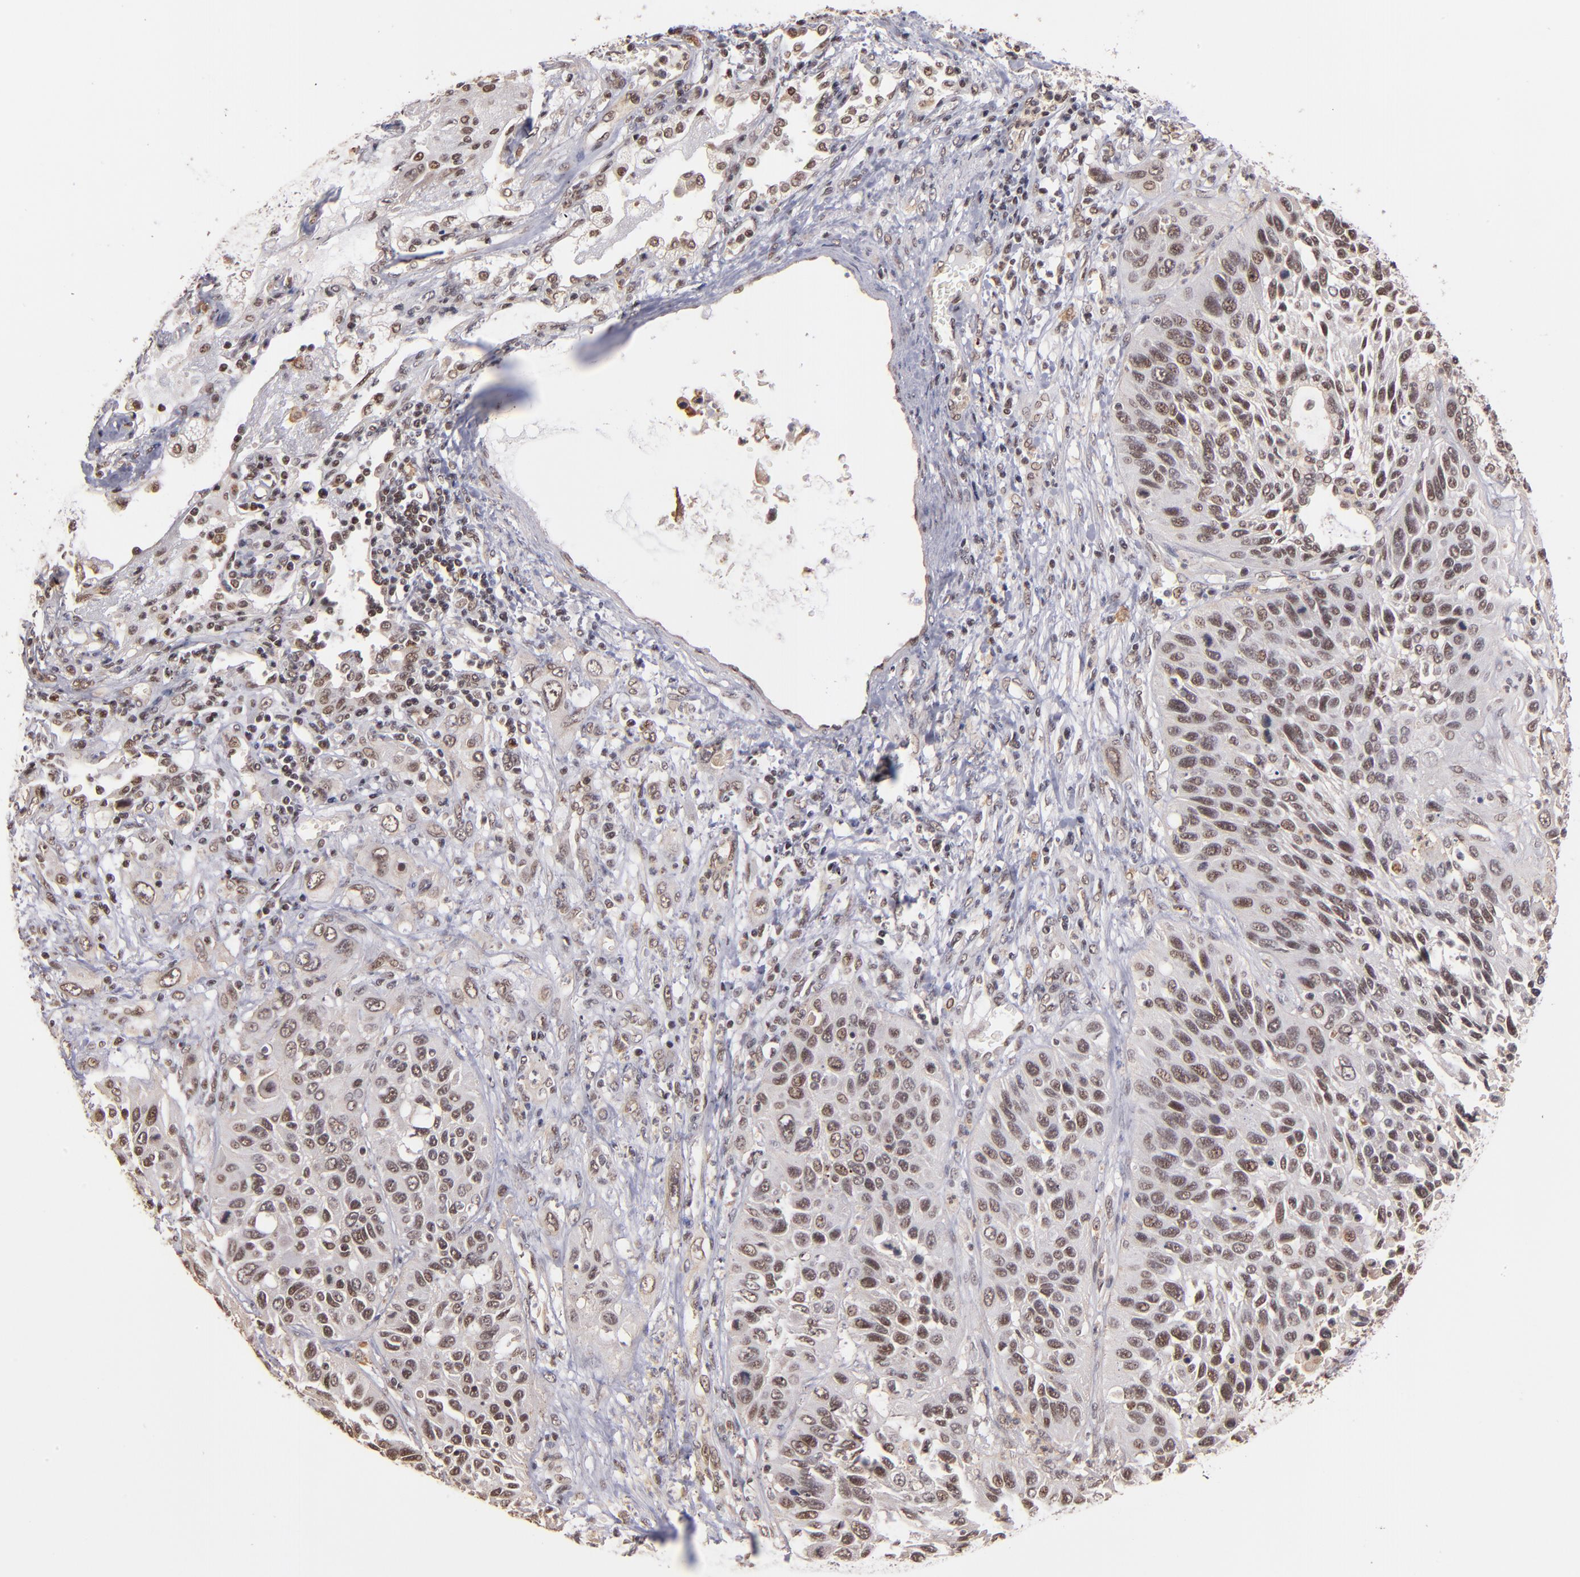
{"staining": {"intensity": "weak", "quantity": "<25%", "location": "nuclear"}, "tissue": "lung cancer", "cell_type": "Tumor cells", "image_type": "cancer", "snomed": [{"axis": "morphology", "description": "Squamous cell carcinoma, NOS"}, {"axis": "topography", "description": "Lung"}], "caption": "Immunohistochemistry (IHC) micrograph of neoplastic tissue: human lung cancer (squamous cell carcinoma) stained with DAB reveals no significant protein positivity in tumor cells. (DAB immunohistochemistry with hematoxylin counter stain).", "gene": "TERF2", "patient": {"sex": "female", "age": 76}}